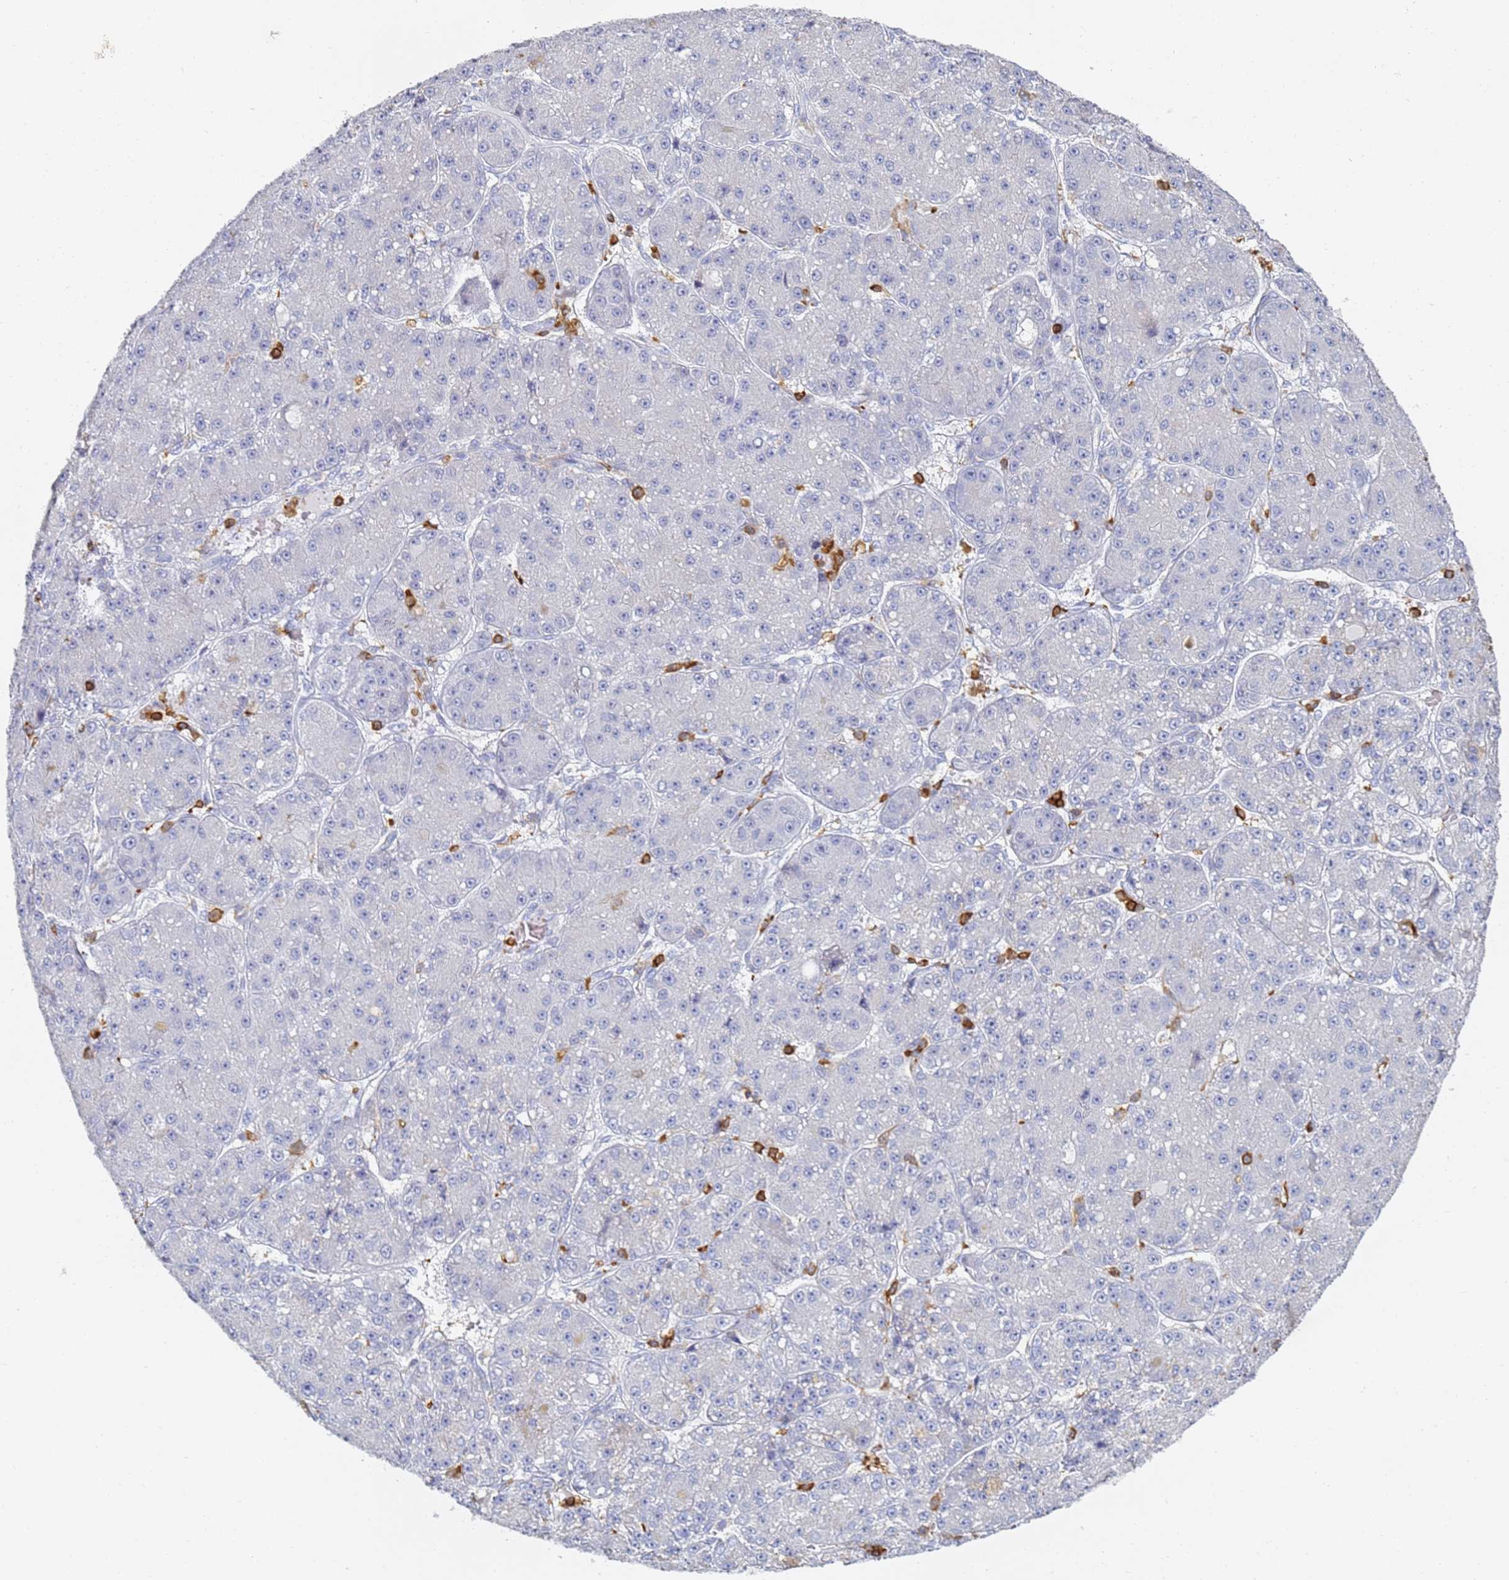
{"staining": {"intensity": "negative", "quantity": "none", "location": "none"}, "tissue": "liver cancer", "cell_type": "Tumor cells", "image_type": "cancer", "snomed": [{"axis": "morphology", "description": "Carcinoma, Hepatocellular, NOS"}, {"axis": "topography", "description": "Liver"}], "caption": "Image shows no protein staining in tumor cells of liver cancer (hepatocellular carcinoma) tissue.", "gene": "BIN2", "patient": {"sex": "male", "age": 67}}